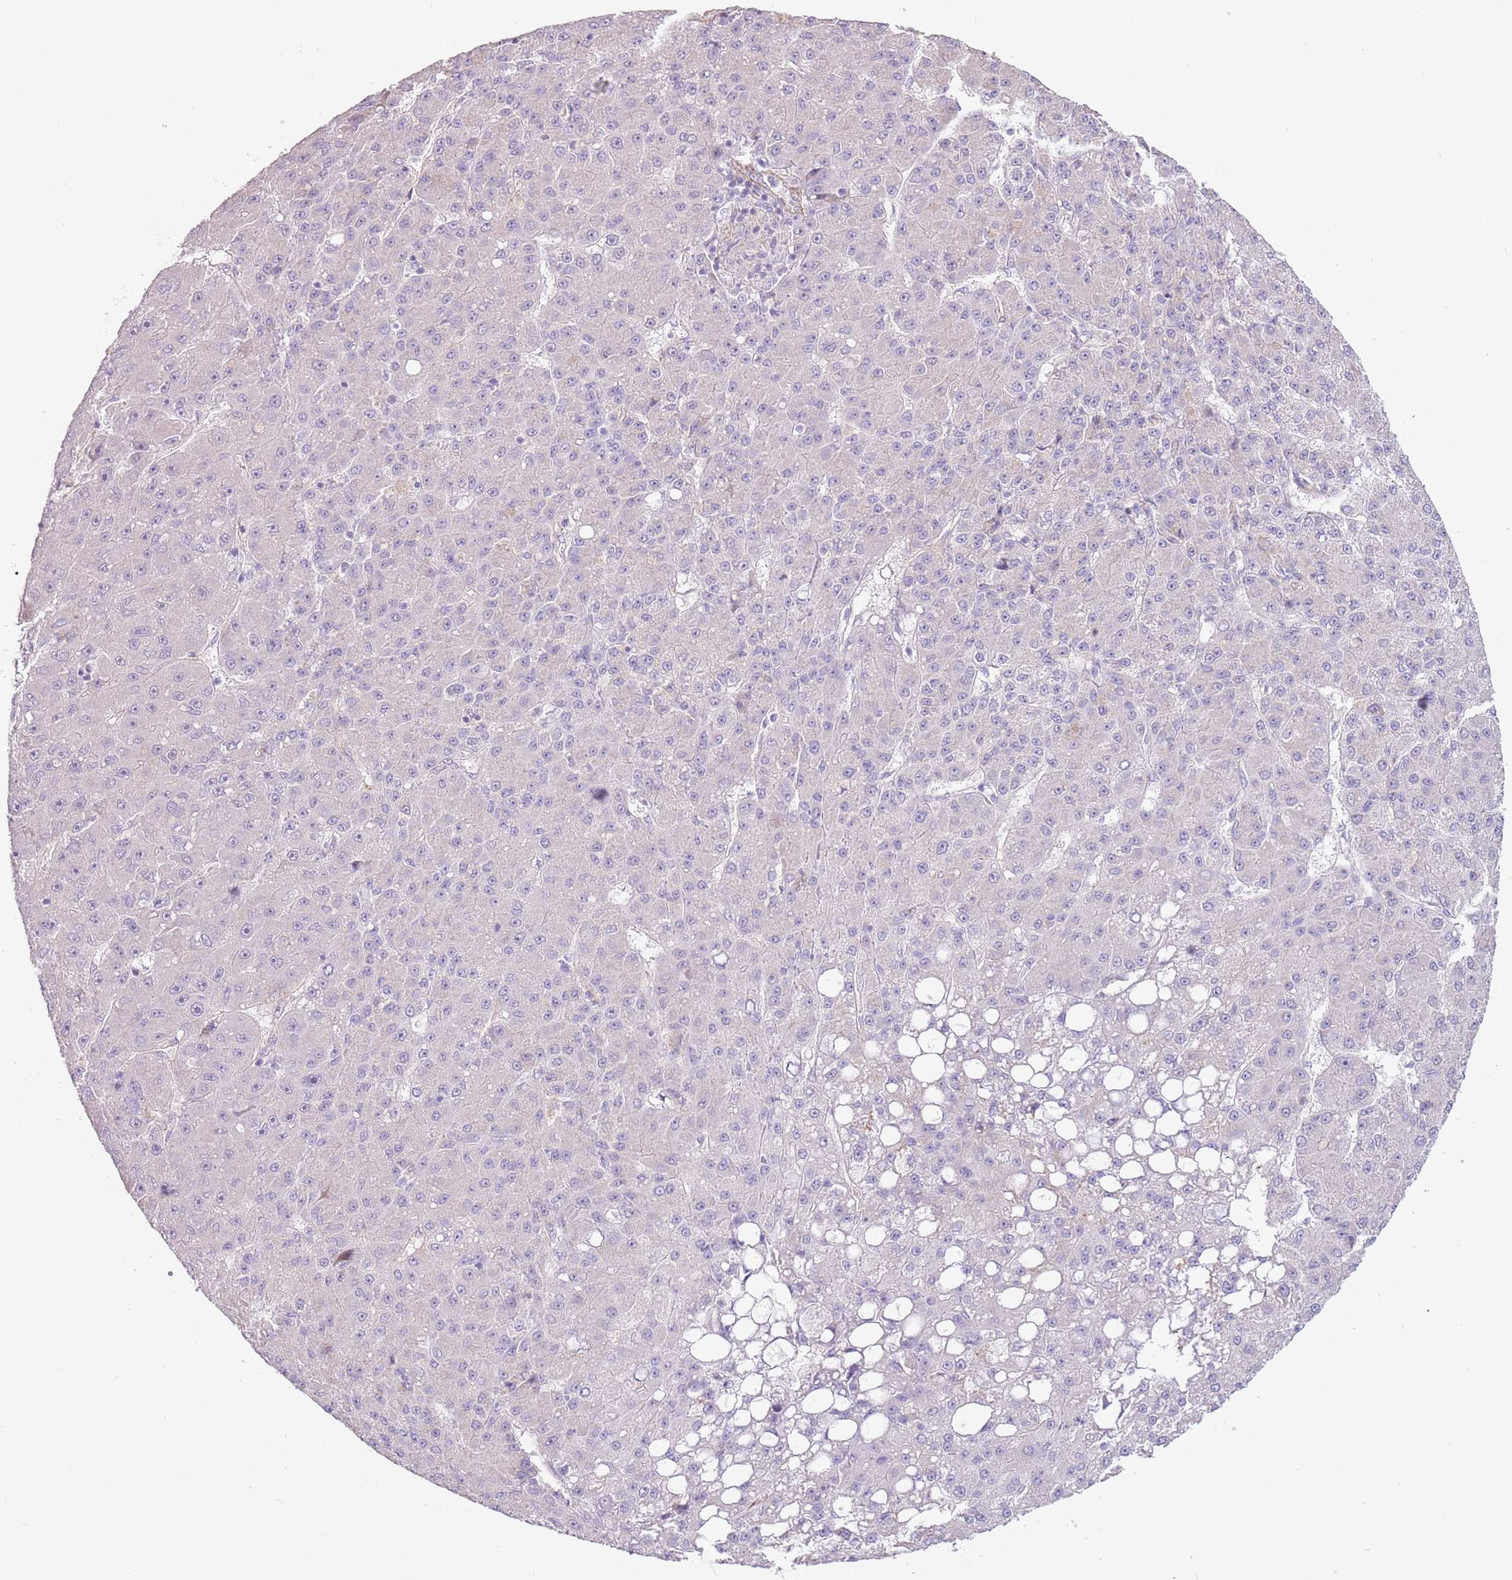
{"staining": {"intensity": "negative", "quantity": "none", "location": "none"}, "tissue": "liver cancer", "cell_type": "Tumor cells", "image_type": "cancer", "snomed": [{"axis": "morphology", "description": "Carcinoma, Hepatocellular, NOS"}, {"axis": "topography", "description": "Liver"}], "caption": "DAB immunohistochemical staining of human liver hepatocellular carcinoma demonstrates no significant expression in tumor cells.", "gene": "MRO", "patient": {"sex": "male", "age": 67}}